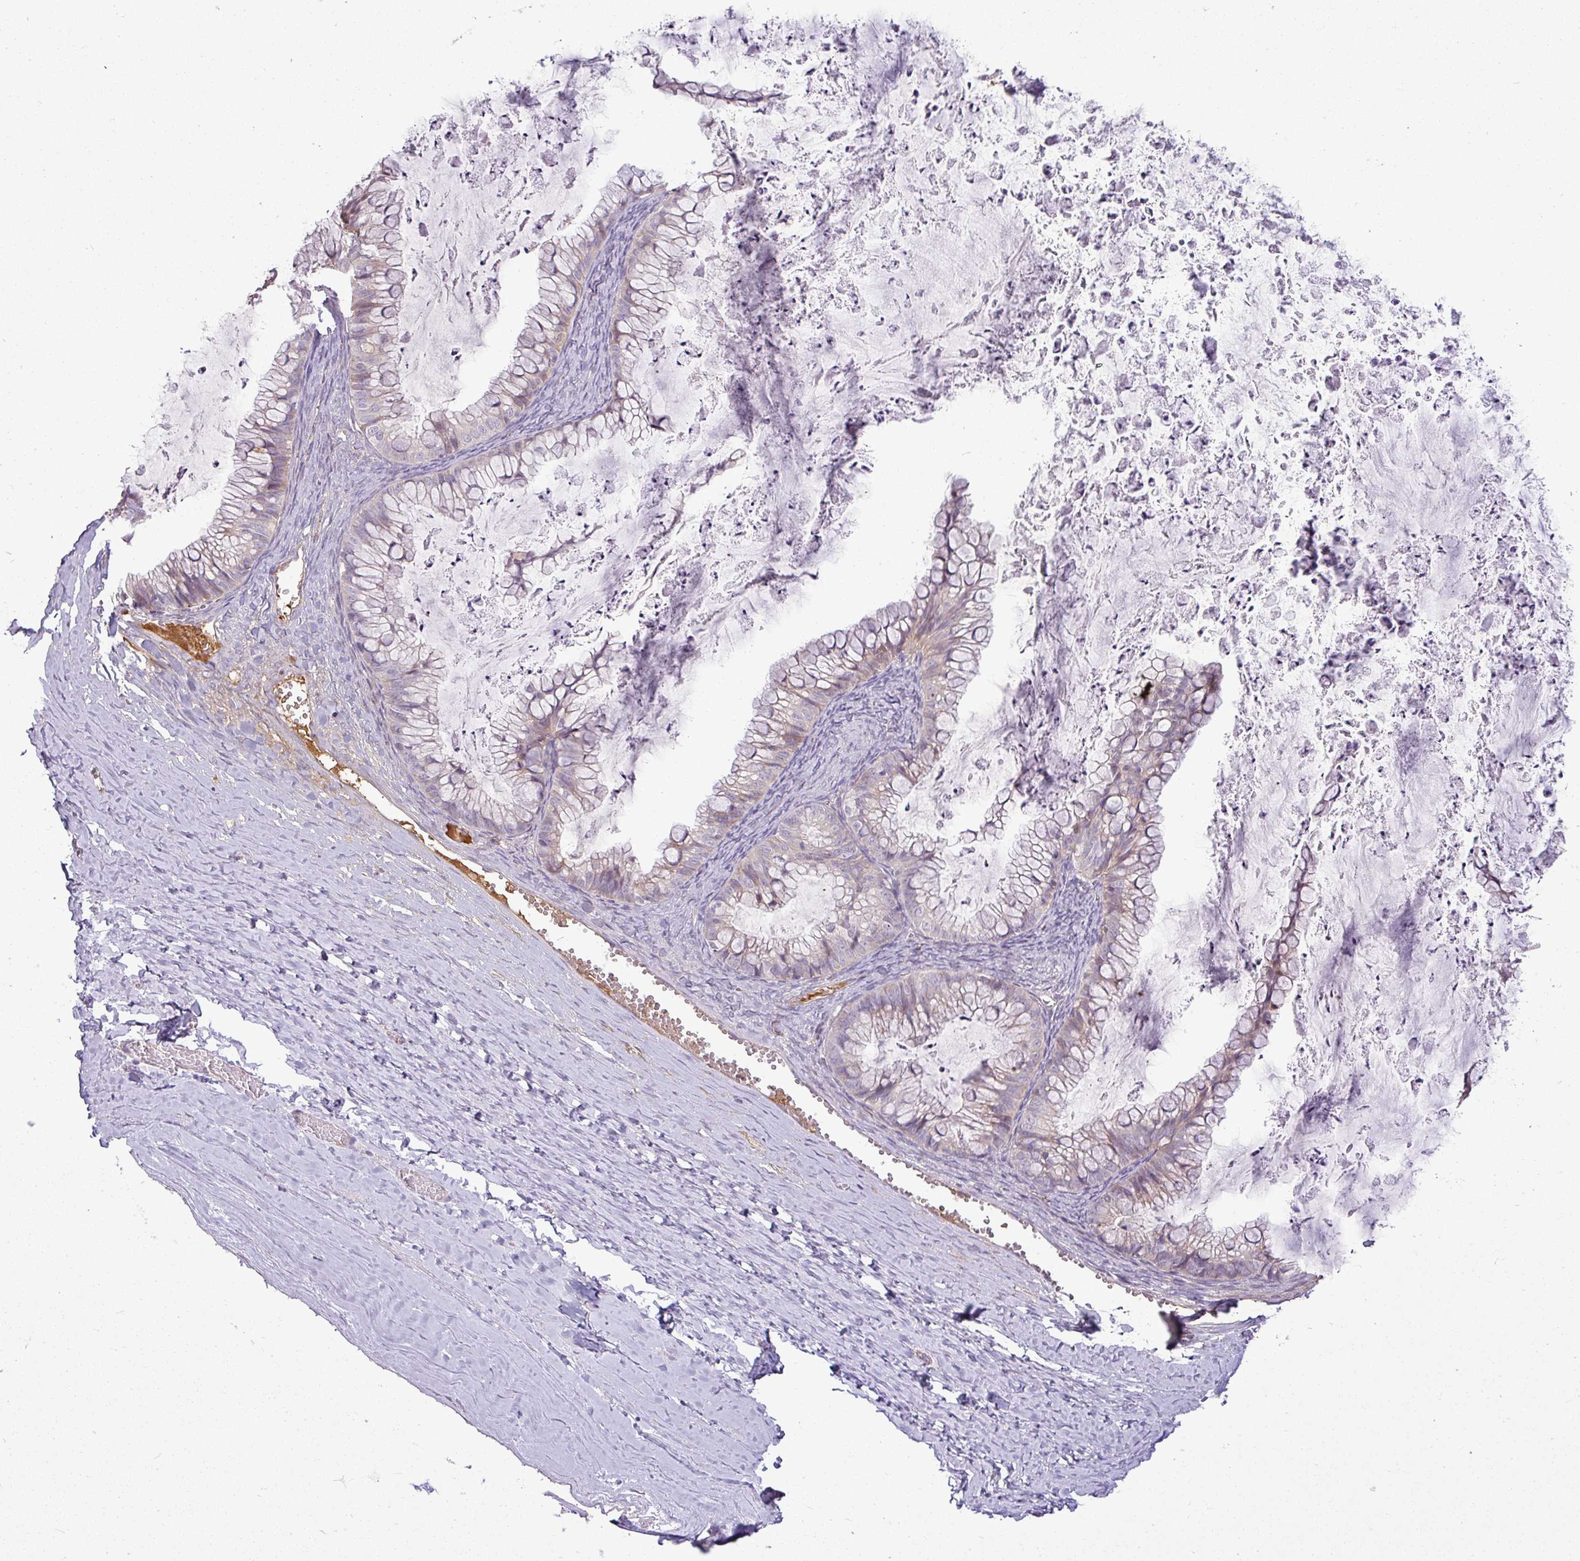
{"staining": {"intensity": "weak", "quantity": "25%-75%", "location": "cytoplasmic/membranous"}, "tissue": "ovarian cancer", "cell_type": "Tumor cells", "image_type": "cancer", "snomed": [{"axis": "morphology", "description": "Cystadenocarcinoma, mucinous, NOS"}, {"axis": "topography", "description": "Ovary"}], "caption": "Immunohistochemistry (DAB (3,3'-diaminobenzidine)) staining of ovarian cancer (mucinous cystadenocarcinoma) shows weak cytoplasmic/membranous protein staining in approximately 25%-75% of tumor cells.", "gene": "APOM", "patient": {"sex": "female", "age": 35}}